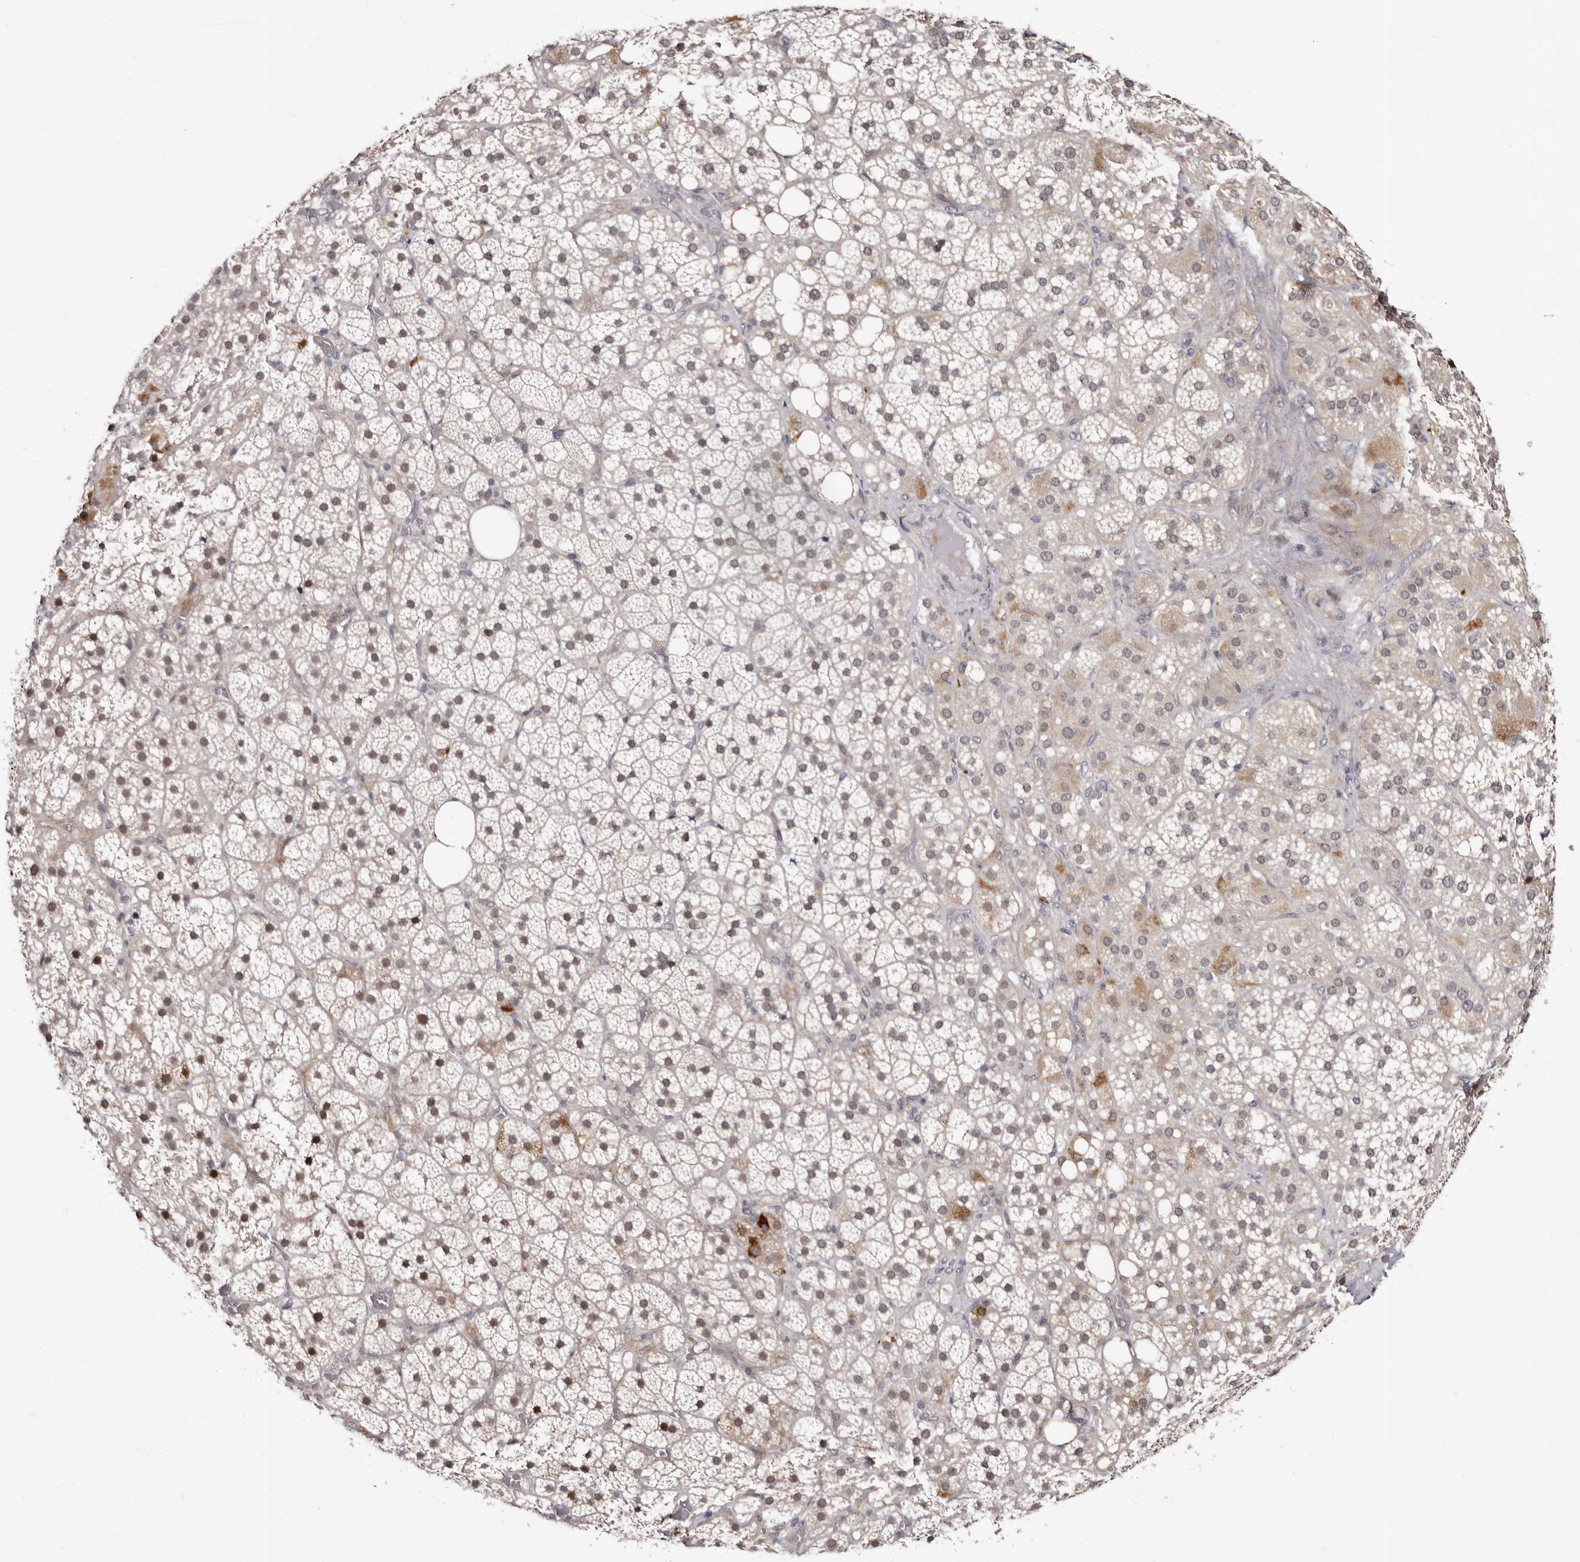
{"staining": {"intensity": "strong", "quantity": "25%-75%", "location": "cytoplasmic/membranous,nuclear"}, "tissue": "adrenal gland", "cell_type": "Glandular cells", "image_type": "normal", "snomed": [{"axis": "morphology", "description": "Normal tissue, NOS"}, {"axis": "topography", "description": "Adrenal gland"}], "caption": "A high amount of strong cytoplasmic/membranous,nuclear staining is appreciated in approximately 25%-75% of glandular cells in unremarkable adrenal gland. Using DAB (brown) and hematoxylin (blue) stains, captured at high magnification using brightfield microscopy.", "gene": "PHF20L1", "patient": {"sex": "female", "age": 59}}